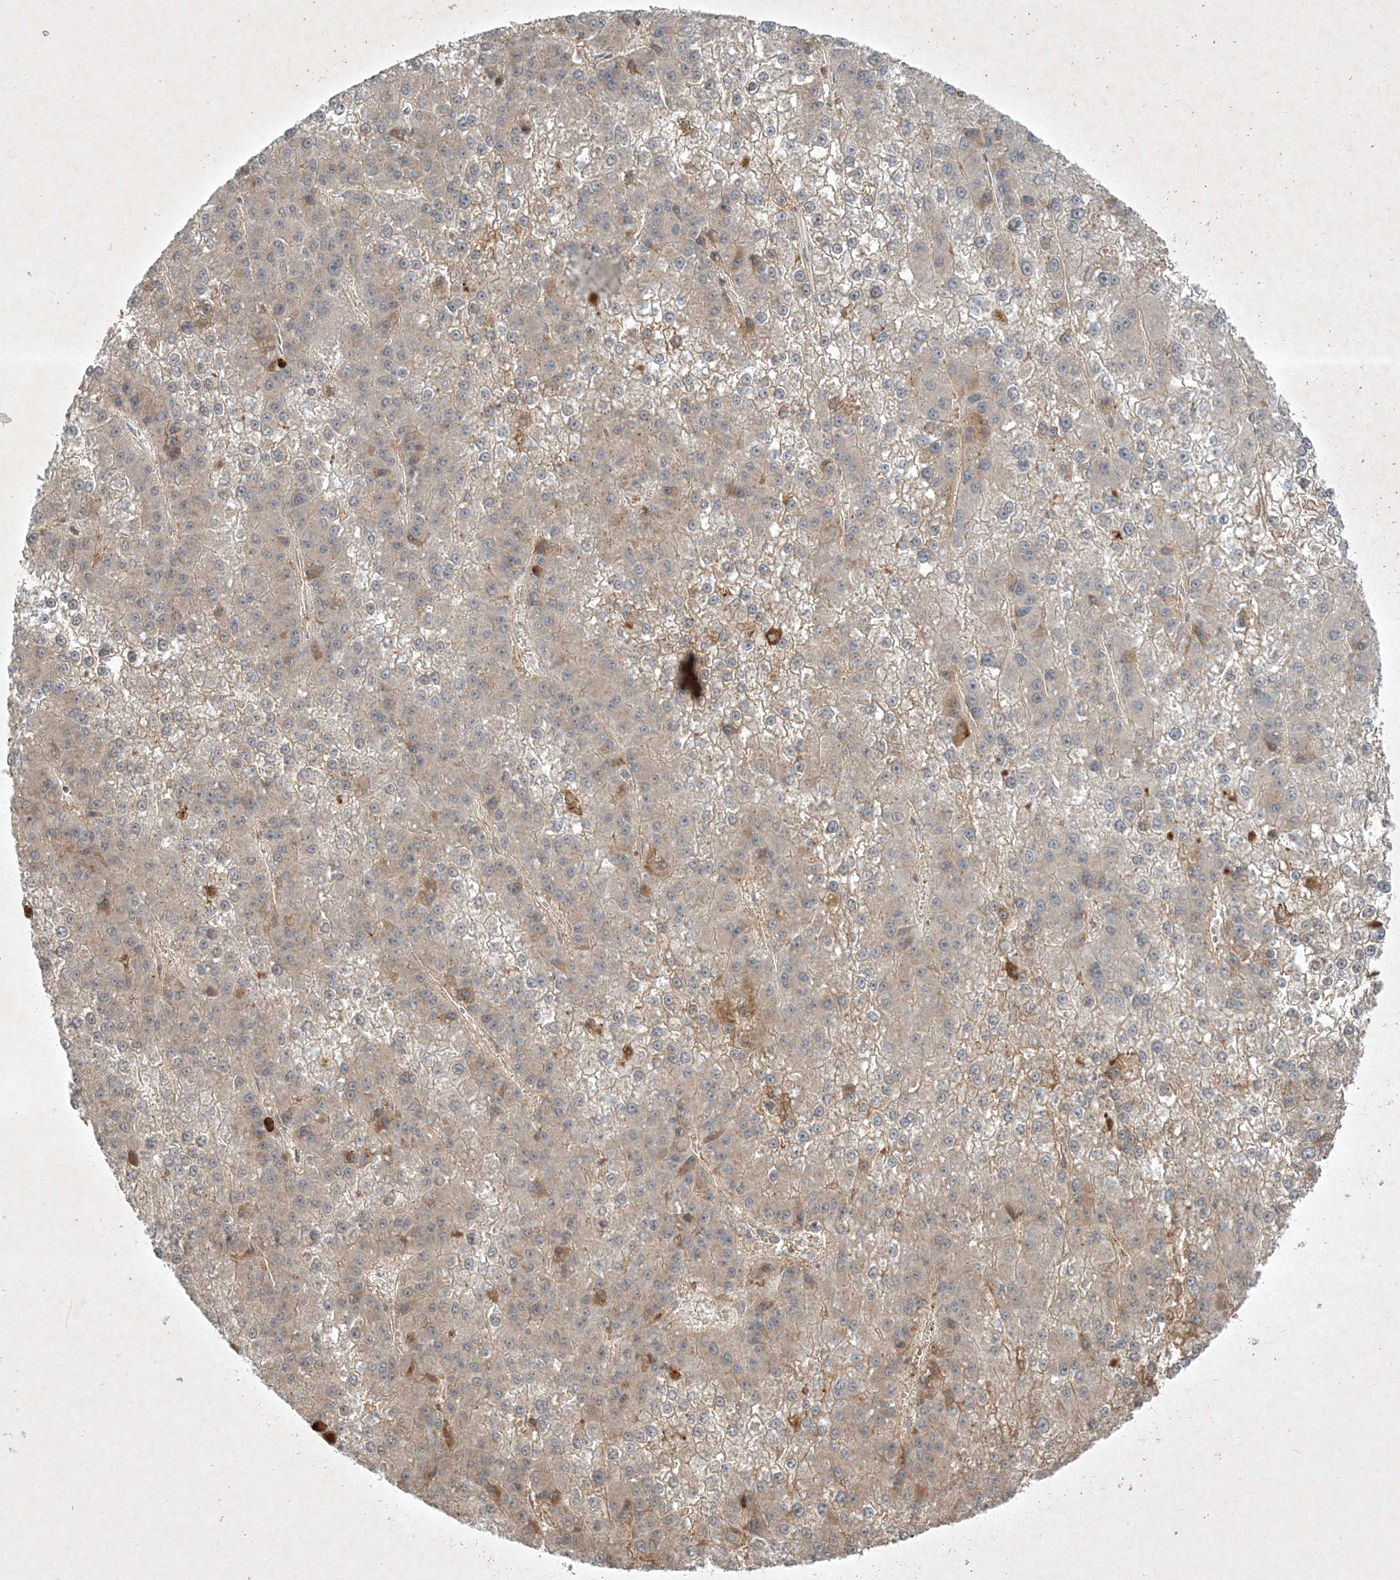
{"staining": {"intensity": "negative", "quantity": "none", "location": "none"}, "tissue": "liver cancer", "cell_type": "Tumor cells", "image_type": "cancer", "snomed": [{"axis": "morphology", "description": "Carcinoma, Hepatocellular, NOS"}, {"axis": "topography", "description": "Liver"}], "caption": "Immunohistochemistry (IHC) histopathology image of neoplastic tissue: liver hepatocellular carcinoma stained with DAB (3,3'-diaminobenzidine) shows no significant protein positivity in tumor cells.", "gene": "TNFAIP6", "patient": {"sex": "female", "age": 73}}